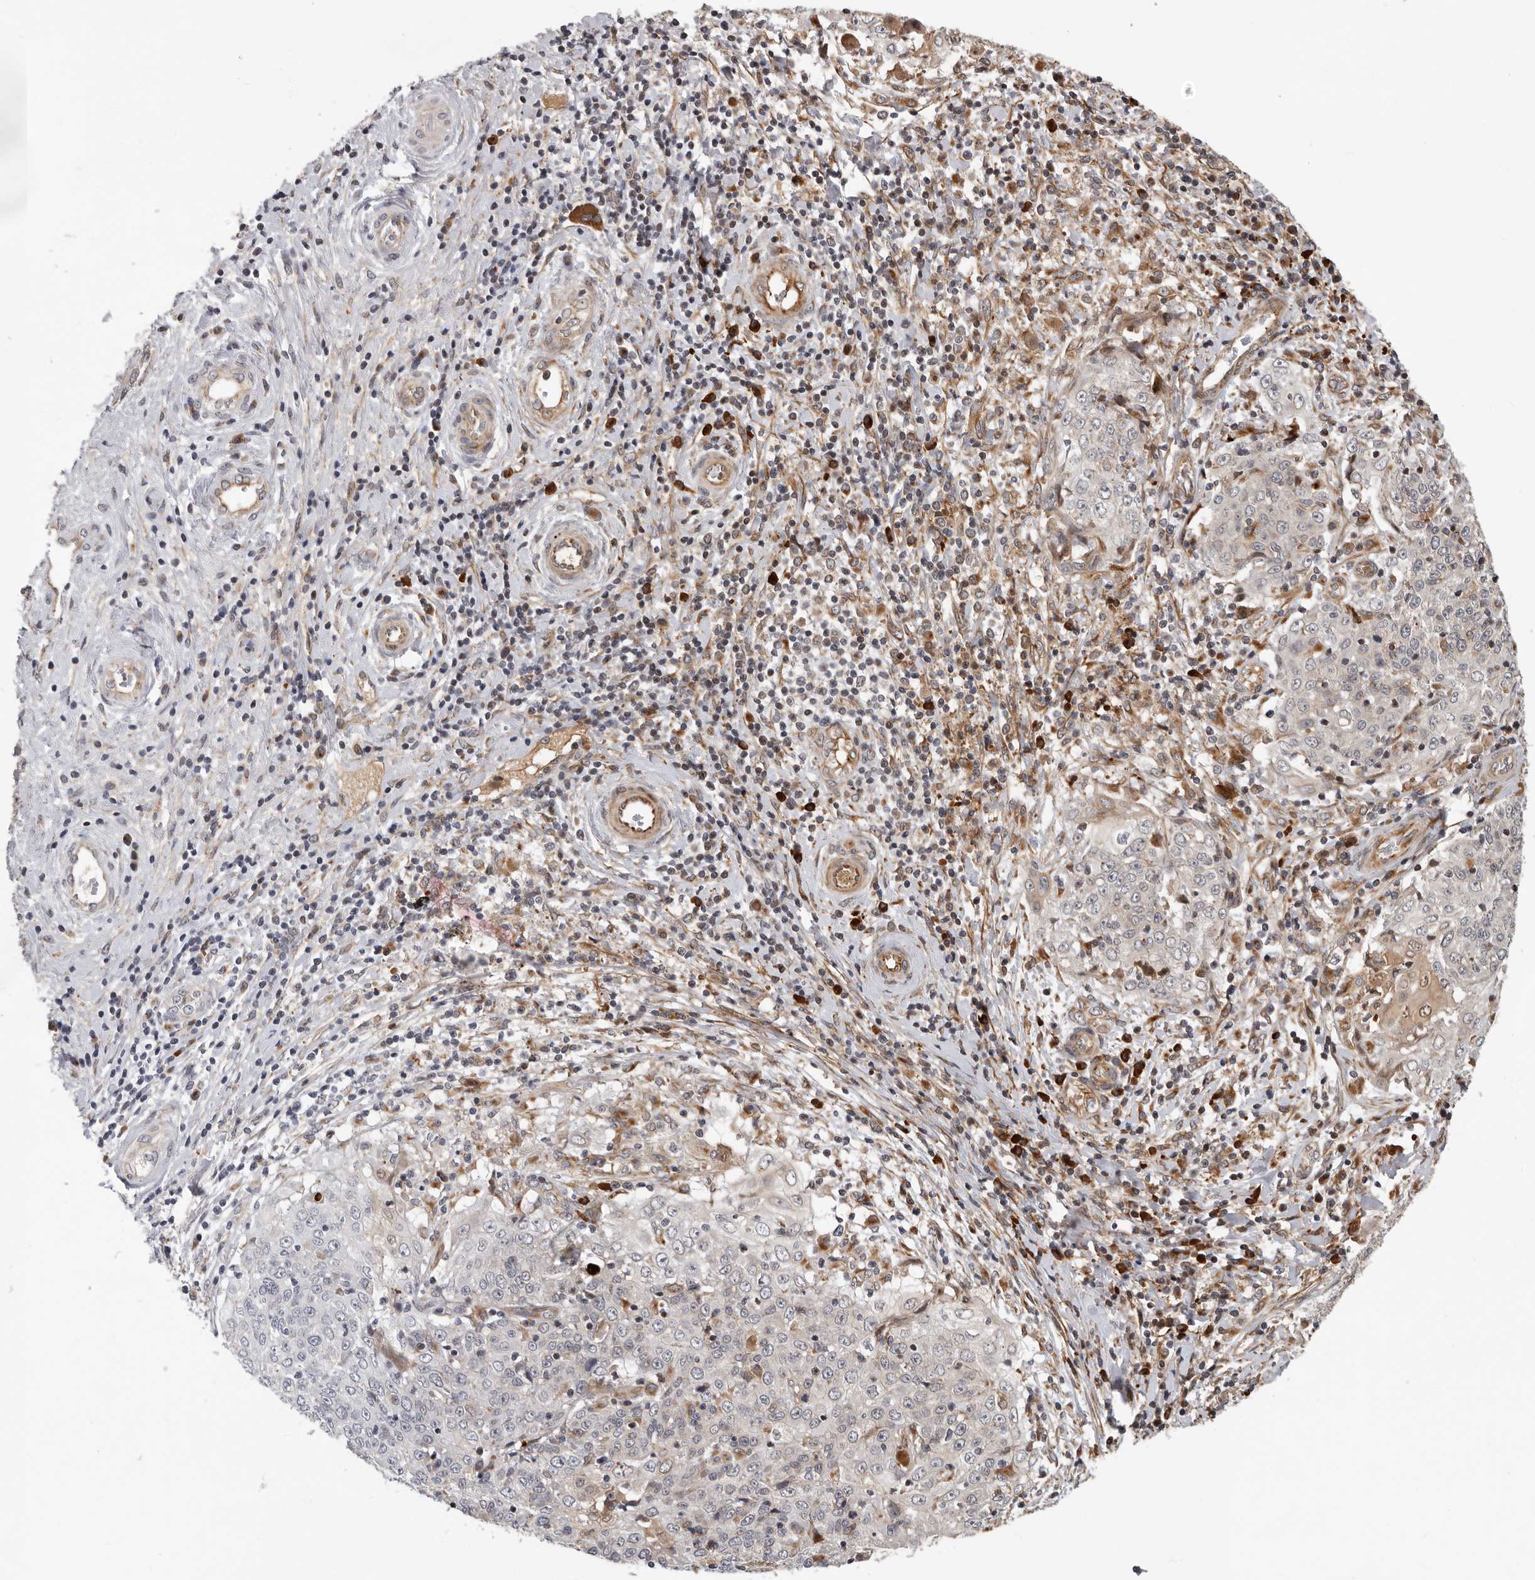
{"staining": {"intensity": "negative", "quantity": "none", "location": "none"}, "tissue": "cervical cancer", "cell_type": "Tumor cells", "image_type": "cancer", "snomed": [{"axis": "morphology", "description": "Squamous cell carcinoma, NOS"}, {"axis": "topography", "description": "Cervix"}], "caption": "IHC of cervical cancer reveals no expression in tumor cells.", "gene": "RNF157", "patient": {"sex": "female", "age": 48}}